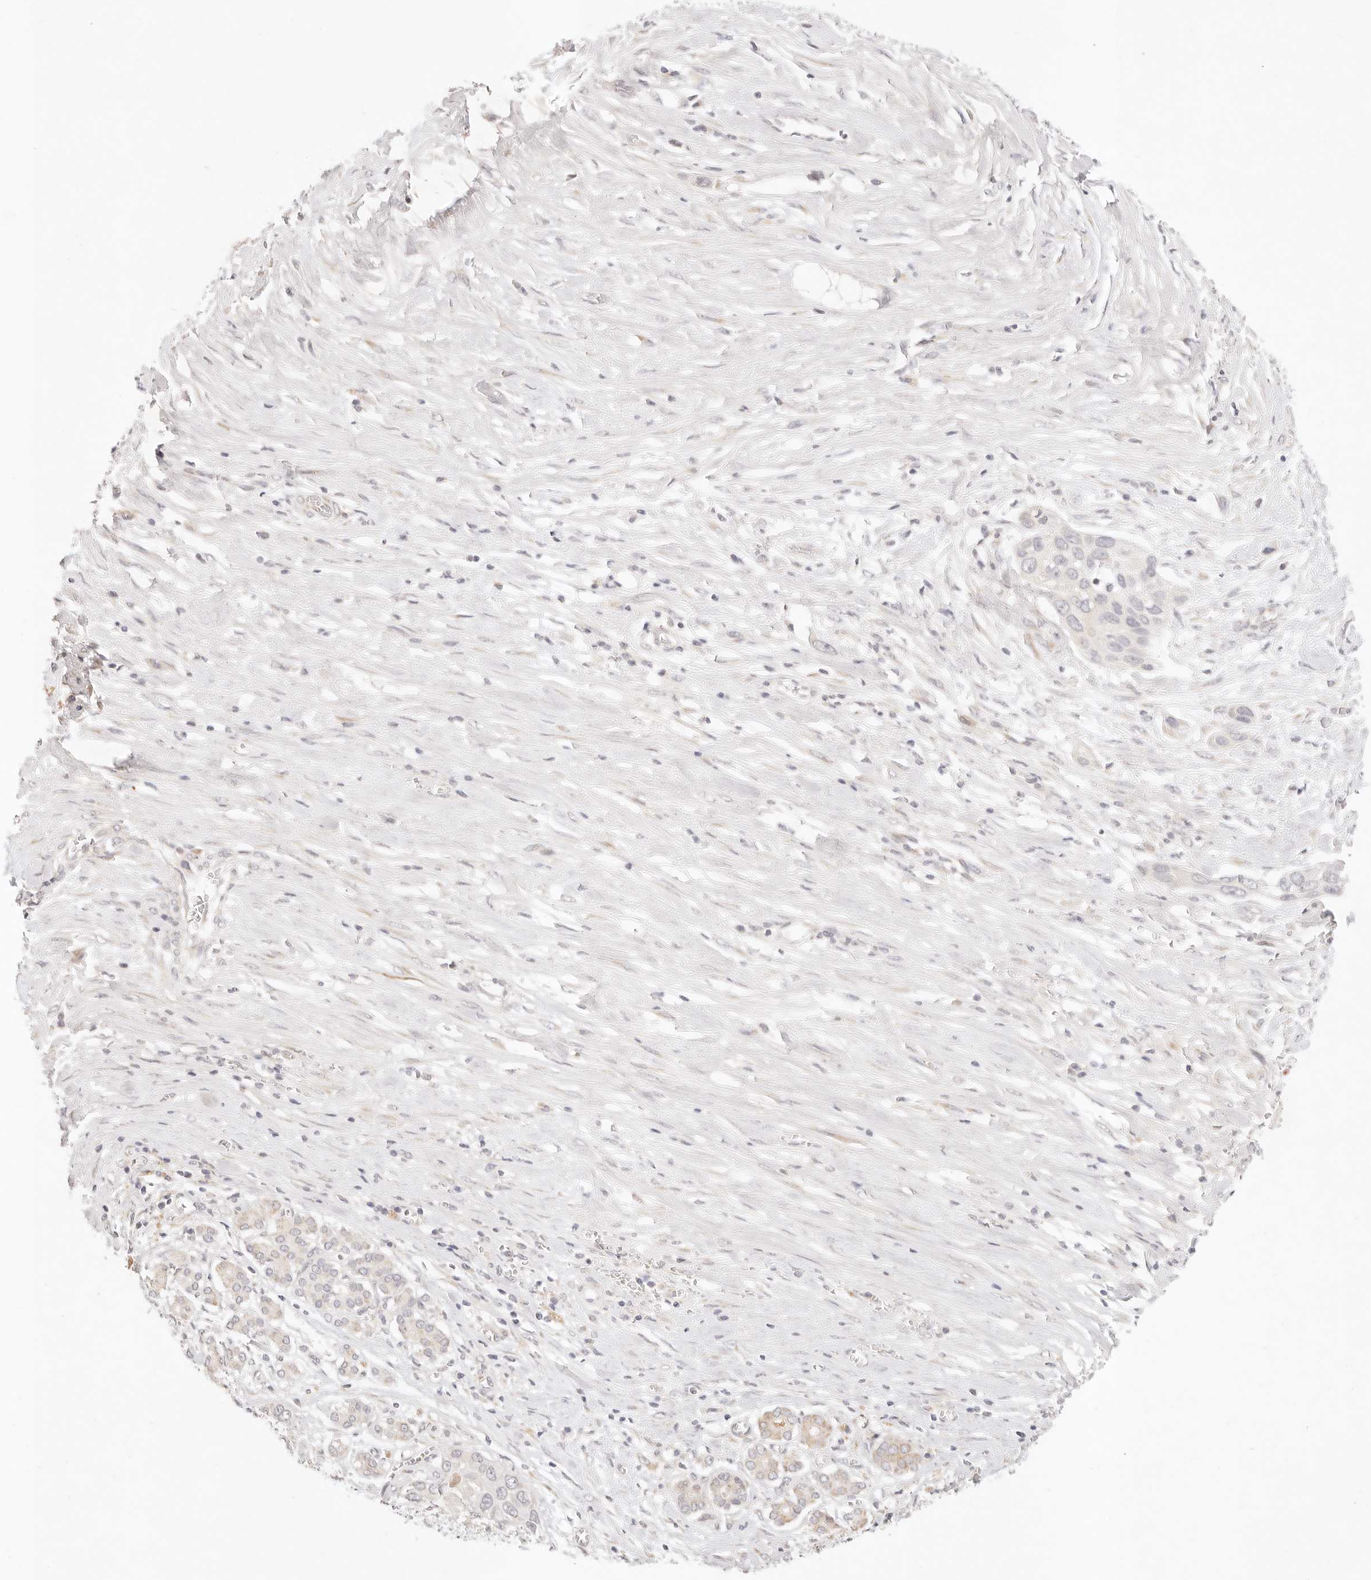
{"staining": {"intensity": "negative", "quantity": "none", "location": "none"}, "tissue": "pancreatic cancer", "cell_type": "Tumor cells", "image_type": "cancer", "snomed": [{"axis": "morphology", "description": "Adenocarcinoma, NOS"}, {"axis": "topography", "description": "Pancreas"}], "caption": "DAB (3,3'-diaminobenzidine) immunohistochemical staining of pancreatic cancer reveals no significant positivity in tumor cells.", "gene": "GPR156", "patient": {"sex": "female", "age": 60}}